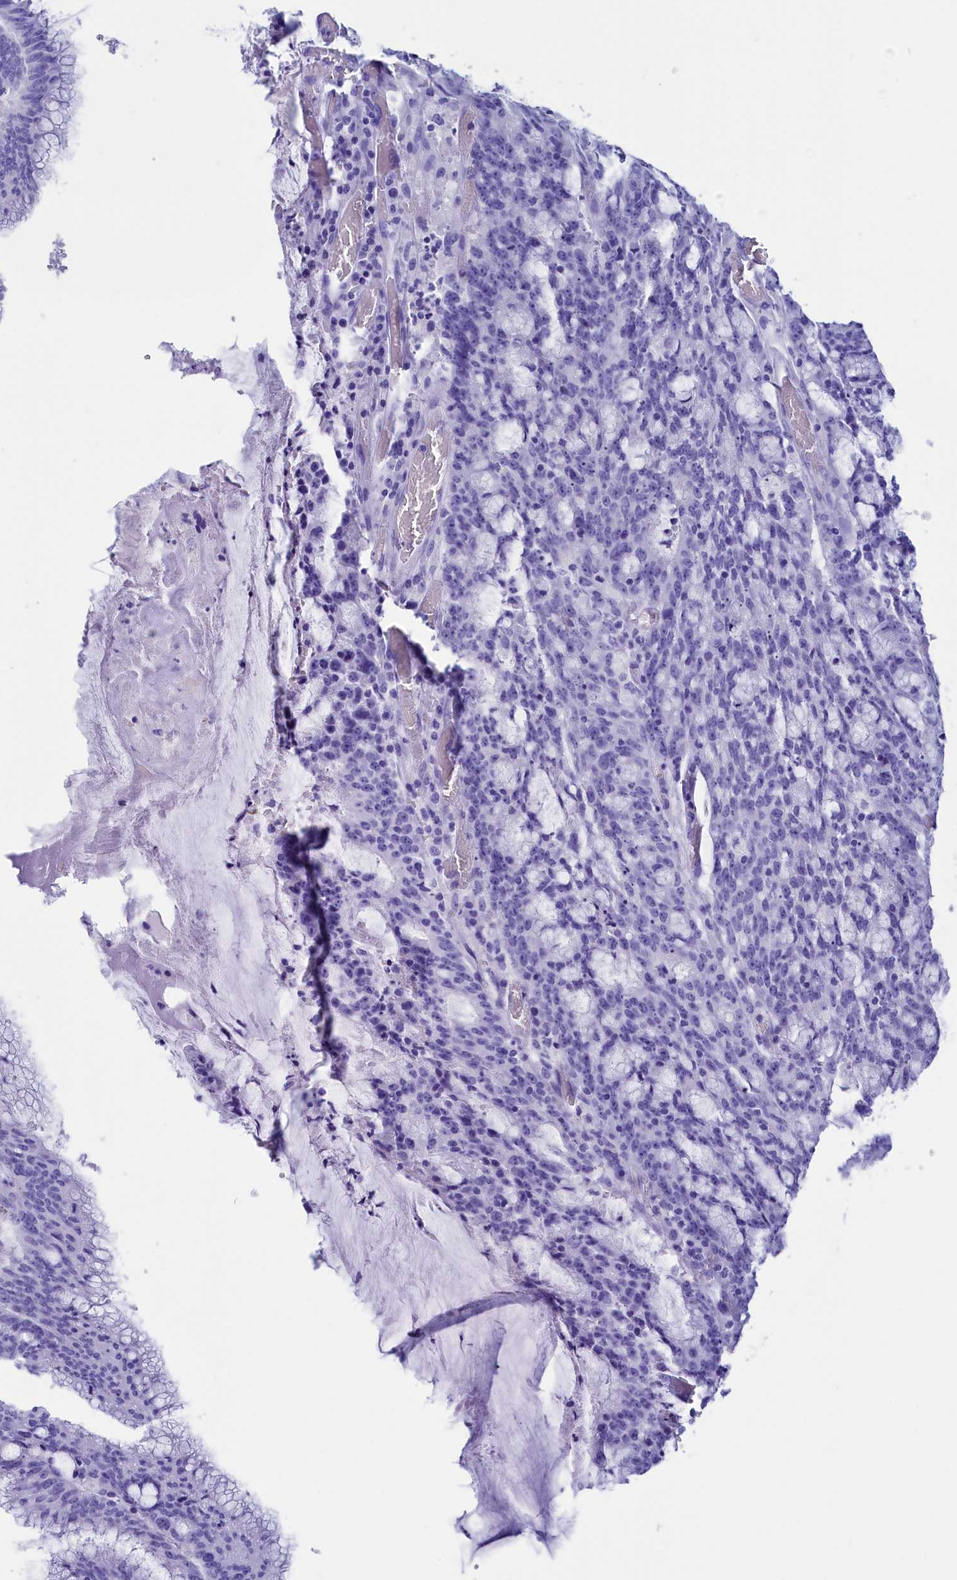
{"staining": {"intensity": "negative", "quantity": "none", "location": "none"}, "tissue": "colorectal cancer", "cell_type": "Tumor cells", "image_type": "cancer", "snomed": [{"axis": "morphology", "description": "Adenocarcinoma, NOS"}, {"axis": "topography", "description": "Rectum"}], "caption": "A high-resolution image shows IHC staining of colorectal adenocarcinoma, which displays no significant positivity in tumor cells.", "gene": "ANKRD29", "patient": {"sex": "female", "age": 77}}